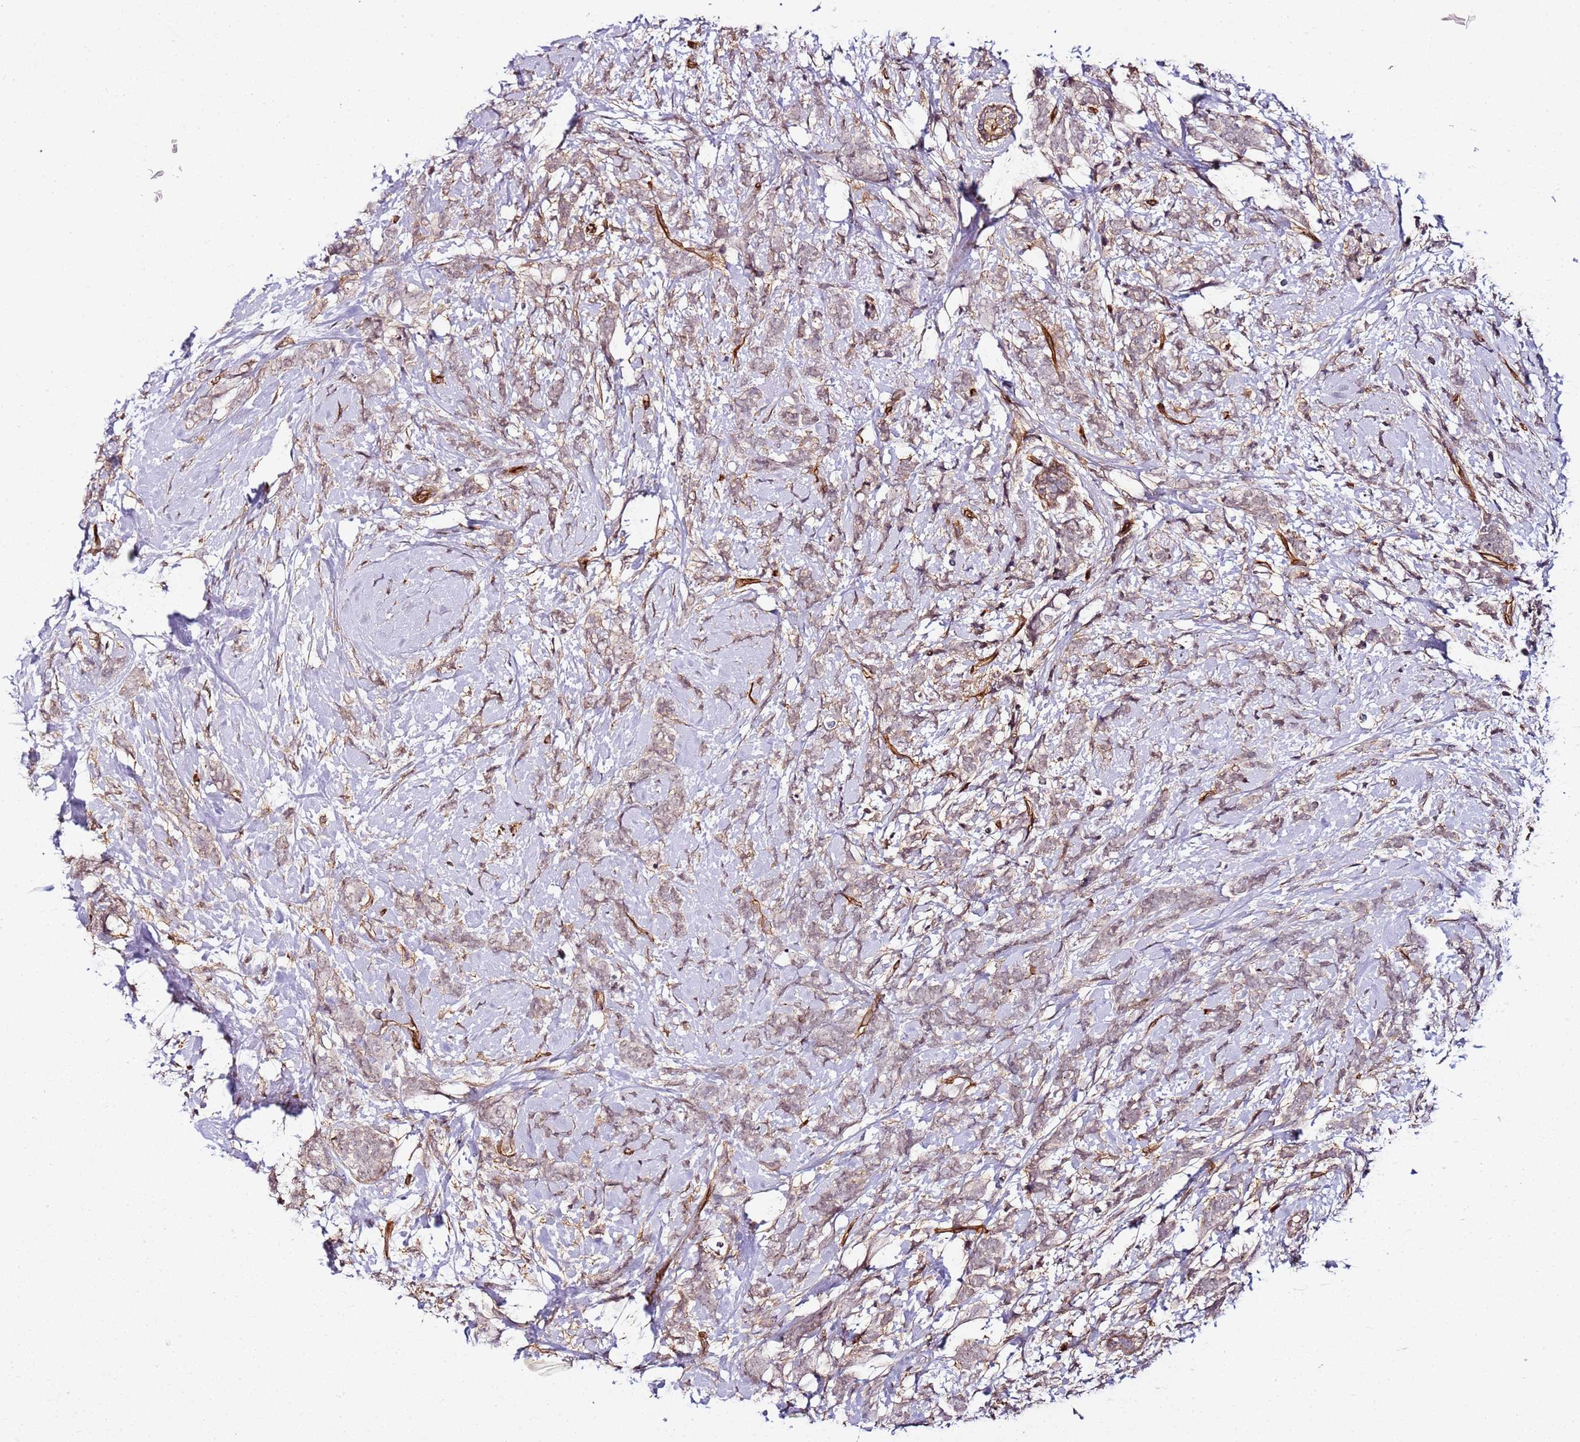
{"staining": {"intensity": "weak", "quantity": "<25%", "location": "cytoplasmic/membranous"}, "tissue": "breast cancer", "cell_type": "Tumor cells", "image_type": "cancer", "snomed": [{"axis": "morphology", "description": "Lobular carcinoma"}, {"axis": "topography", "description": "Breast"}], "caption": "Lobular carcinoma (breast) stained for a protein using immunohistochemistry demonstrates no positivity tumor cells.", "gene": "CCNYL1", "patient": {"sex": "female", "age": 58}}